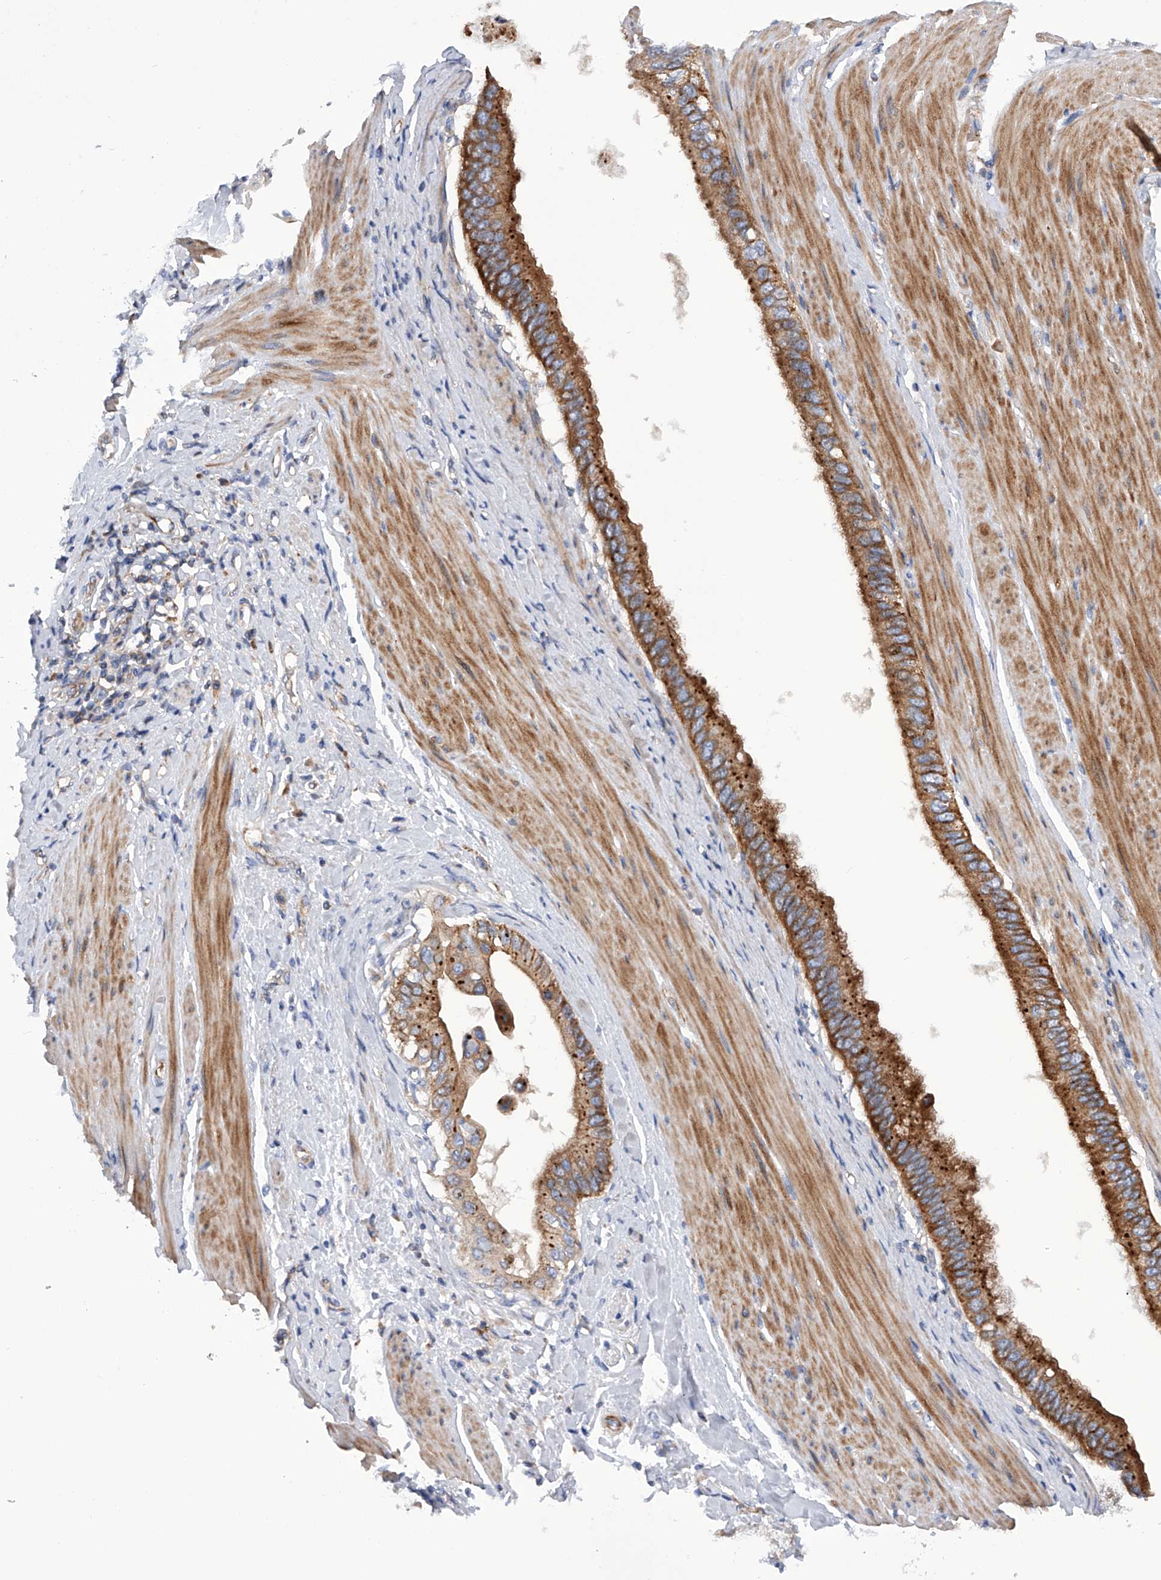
{"staining": {"intensity": "strong", "quantity": ">75%", "location": "cytoplasmic/membranous"}, "tissue": "pancreatic cancer", "cell_type": "Tumor cells", "image_type": "cancer", "snomed": [{"axis": "morphology", "description": "Adenocarcinoma, NOS"}, {"axis": "topography", "description": "Pancreas"}], "caption": "Immunohistochemical staining of pancreatic adenocarcinoma reveals strong cytoplasmic/membranous protein positivity in approximately >75% of tumor cells.", "gene": "MLYCD", "patient": {"sex": "female", "age": 56}}